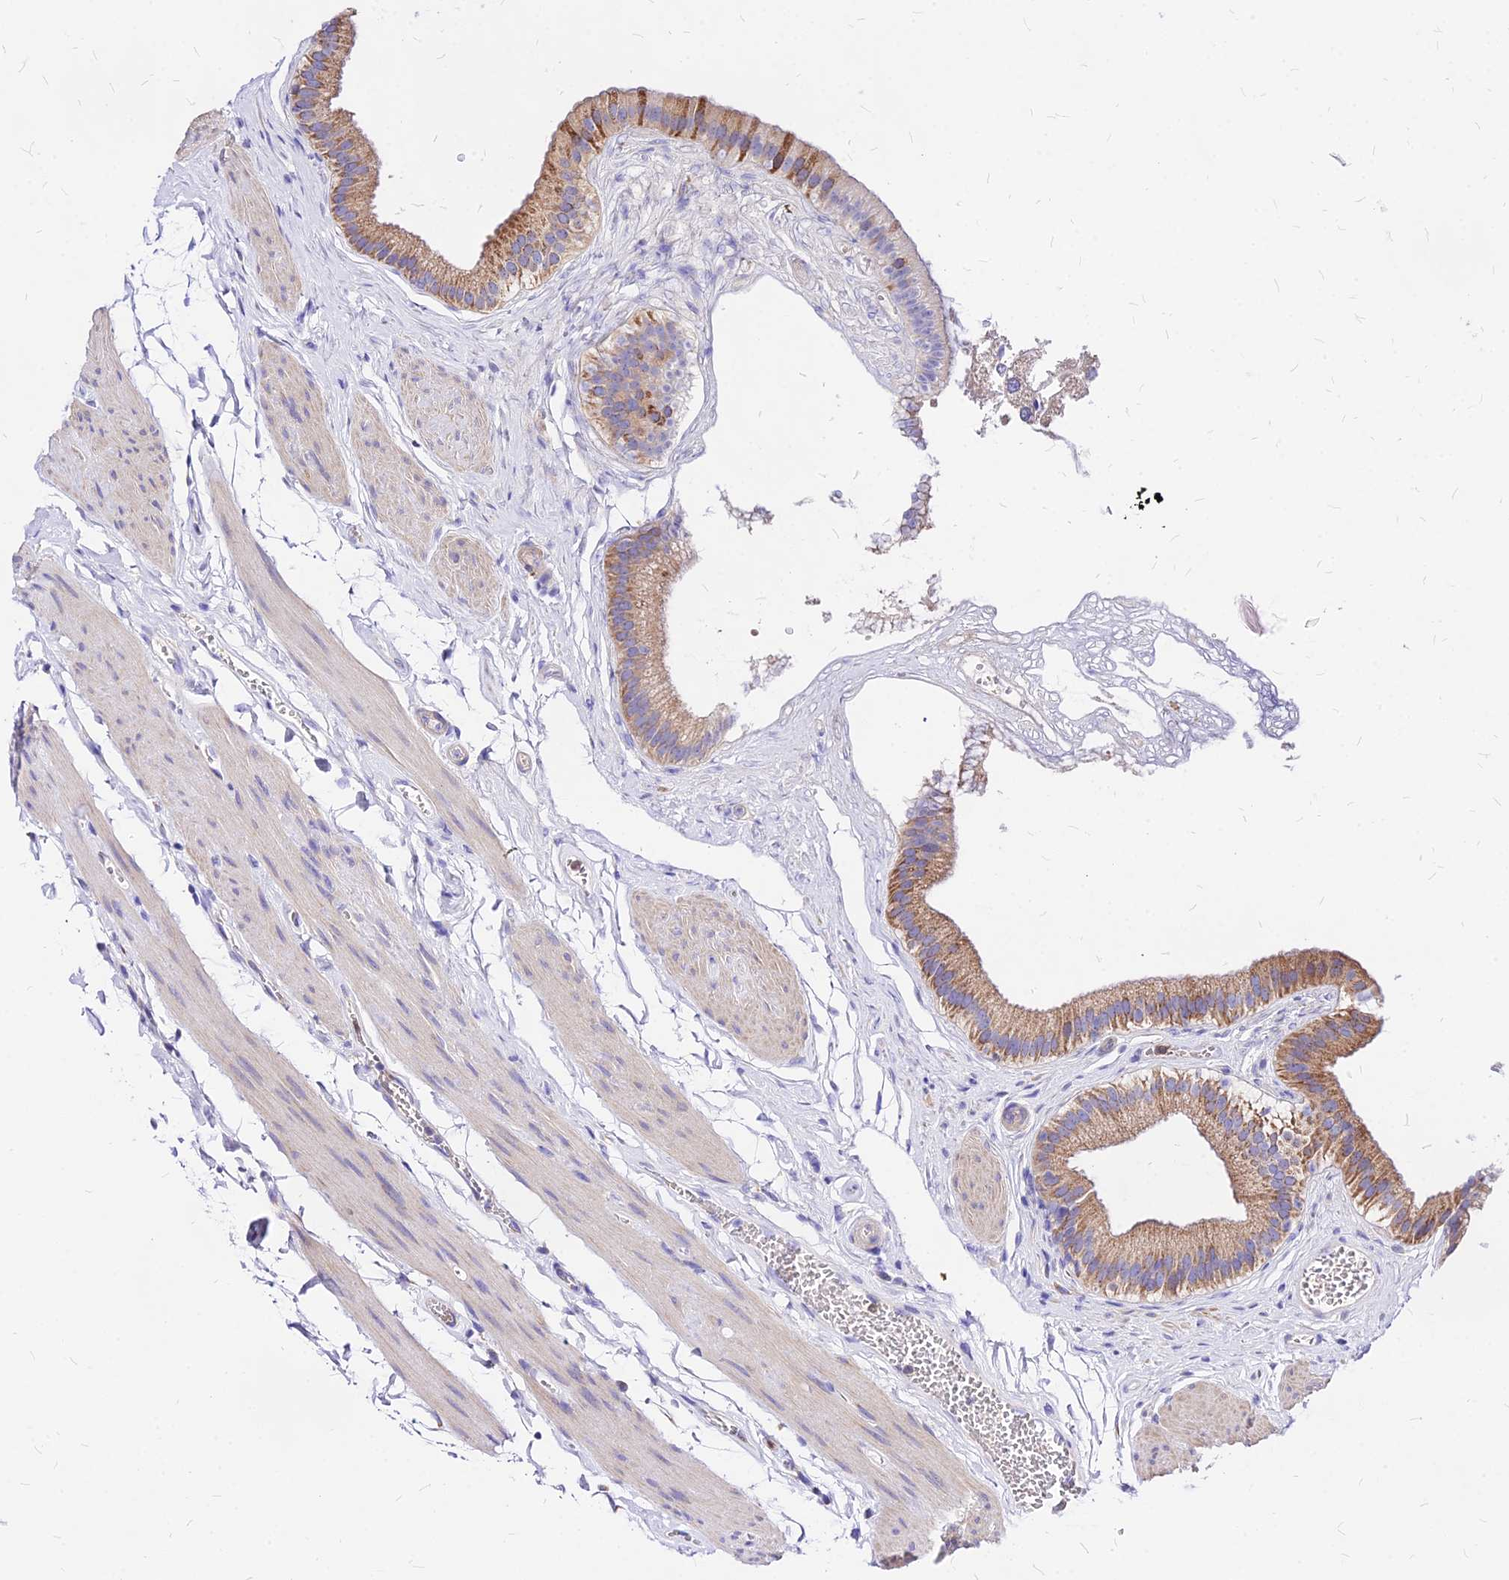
{"staining": {"intensity": "moderate", "quantity": ">75%", "location": "cytoplasmic/membranous"}, "tissue": "gallbladder", "cell_type": "Glandular cells", "image_type": "normal", "snomed": [{"axis": "morphology", "description": "Normal tissue, NOS"}, {"axis": "topography", "description": "Gallbladder"}], "caption": "Glandular cells exhibit medium levels of moderate cytoplasmic/membranous positivity in approximately >75% of cells in unremarkable human gallbladder. The staining was performed using DAB (3,3'-diaminobenzidine) to visualize the protein expression in brown, while the nuclei were stained in blue with hematoxylin (Magnification: 20x).", "gene": "MRPL3", "patient": {"sex": "female", "age": 54}}